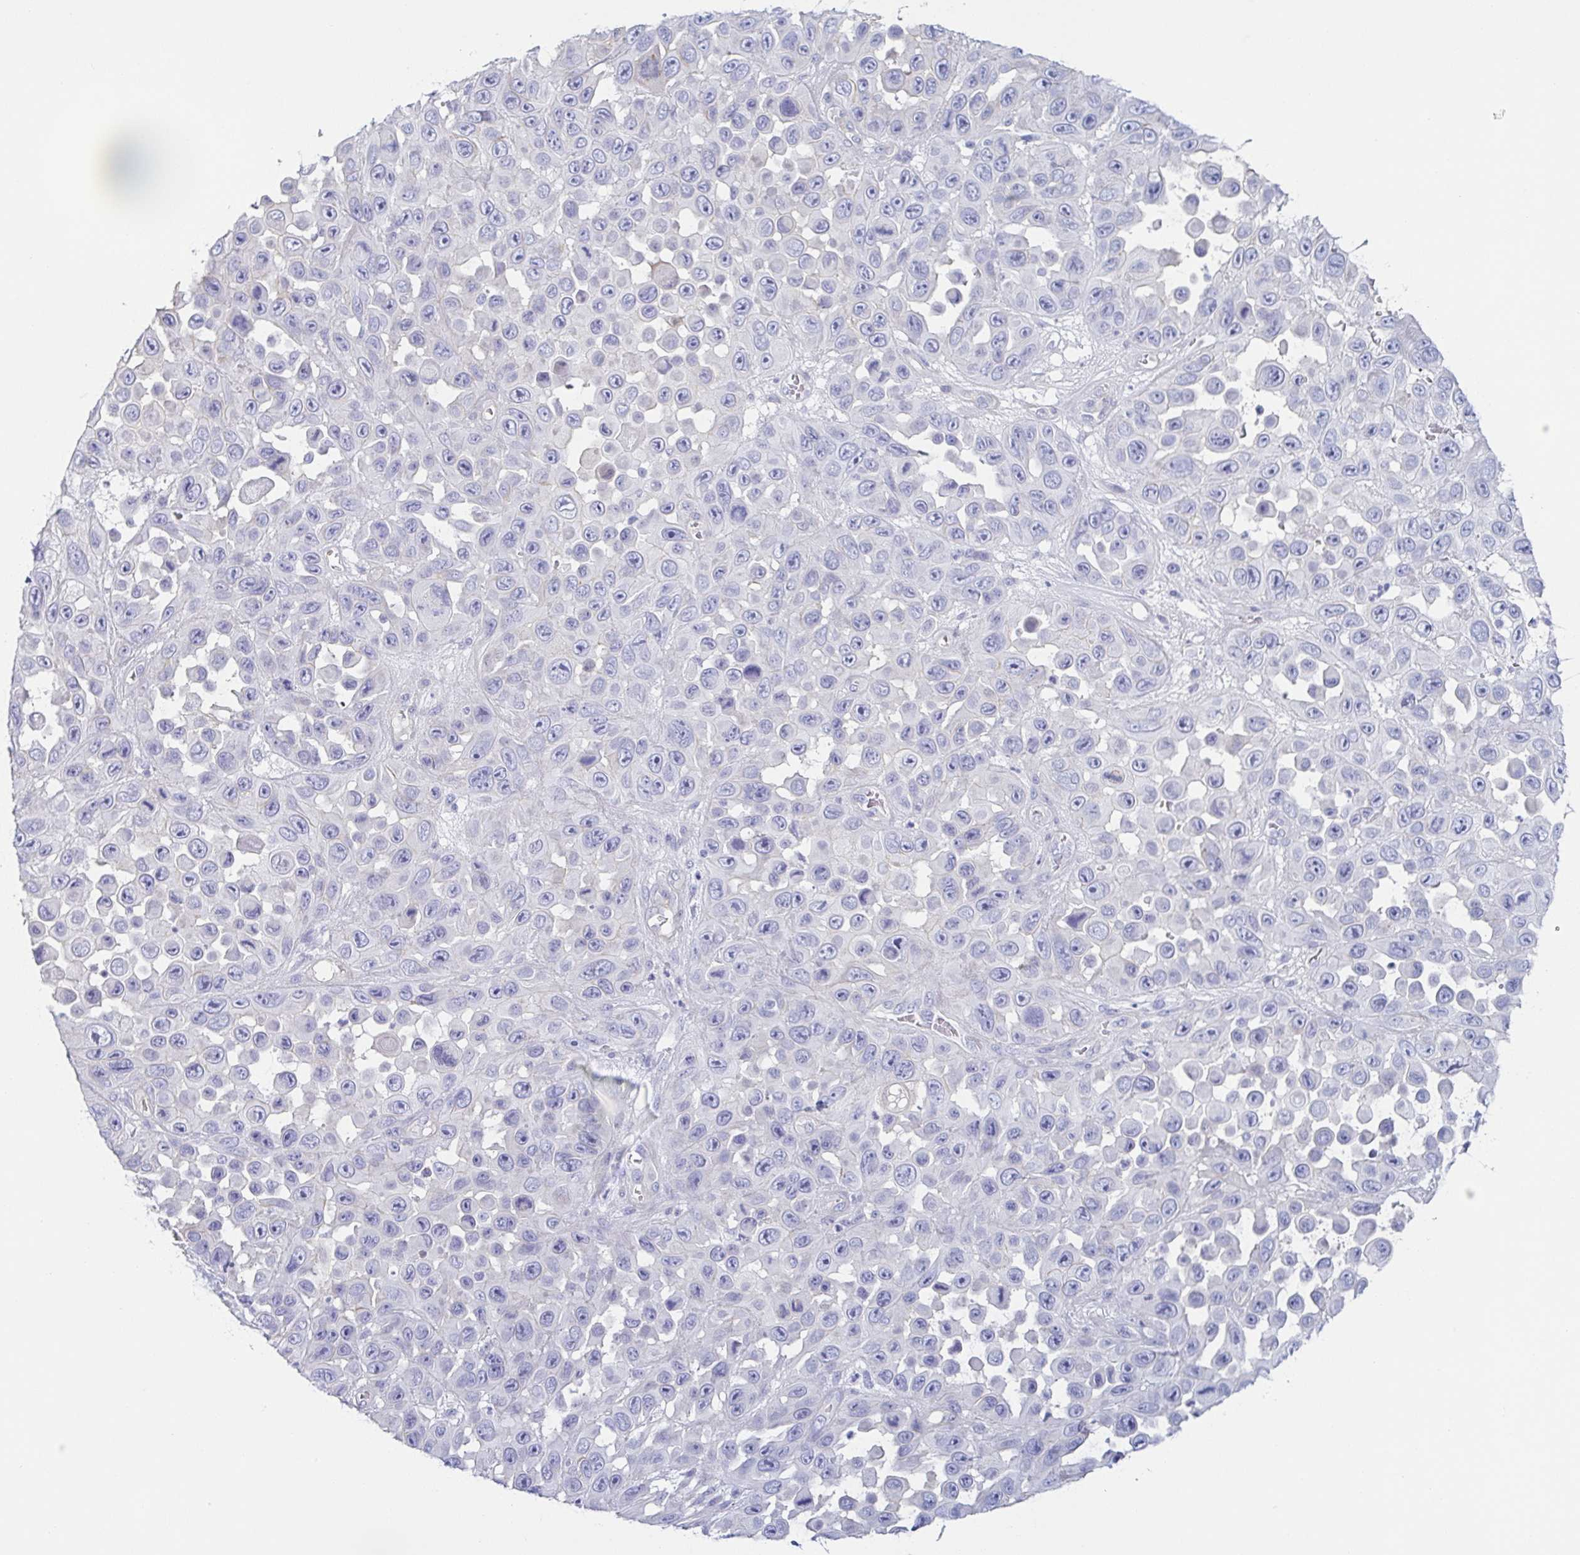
{"staining": {"intensity": "negative", "quantity": "none", "location": "none"}, "tissue": "skin cancer", "cell_type": "Tumor cells", "image_type": "cancer", "snomed": [{"axis": "morphology", "description": "Squamous cell carcinoma, NOS"}, {"axis": "topography", "description": "Skin"}], "caption": "Tumor cells show no significant protein staining in squamous cell carcinoma (skin).", "gene": "PRR4", "patient": {"sex": "male", "age": 81}}